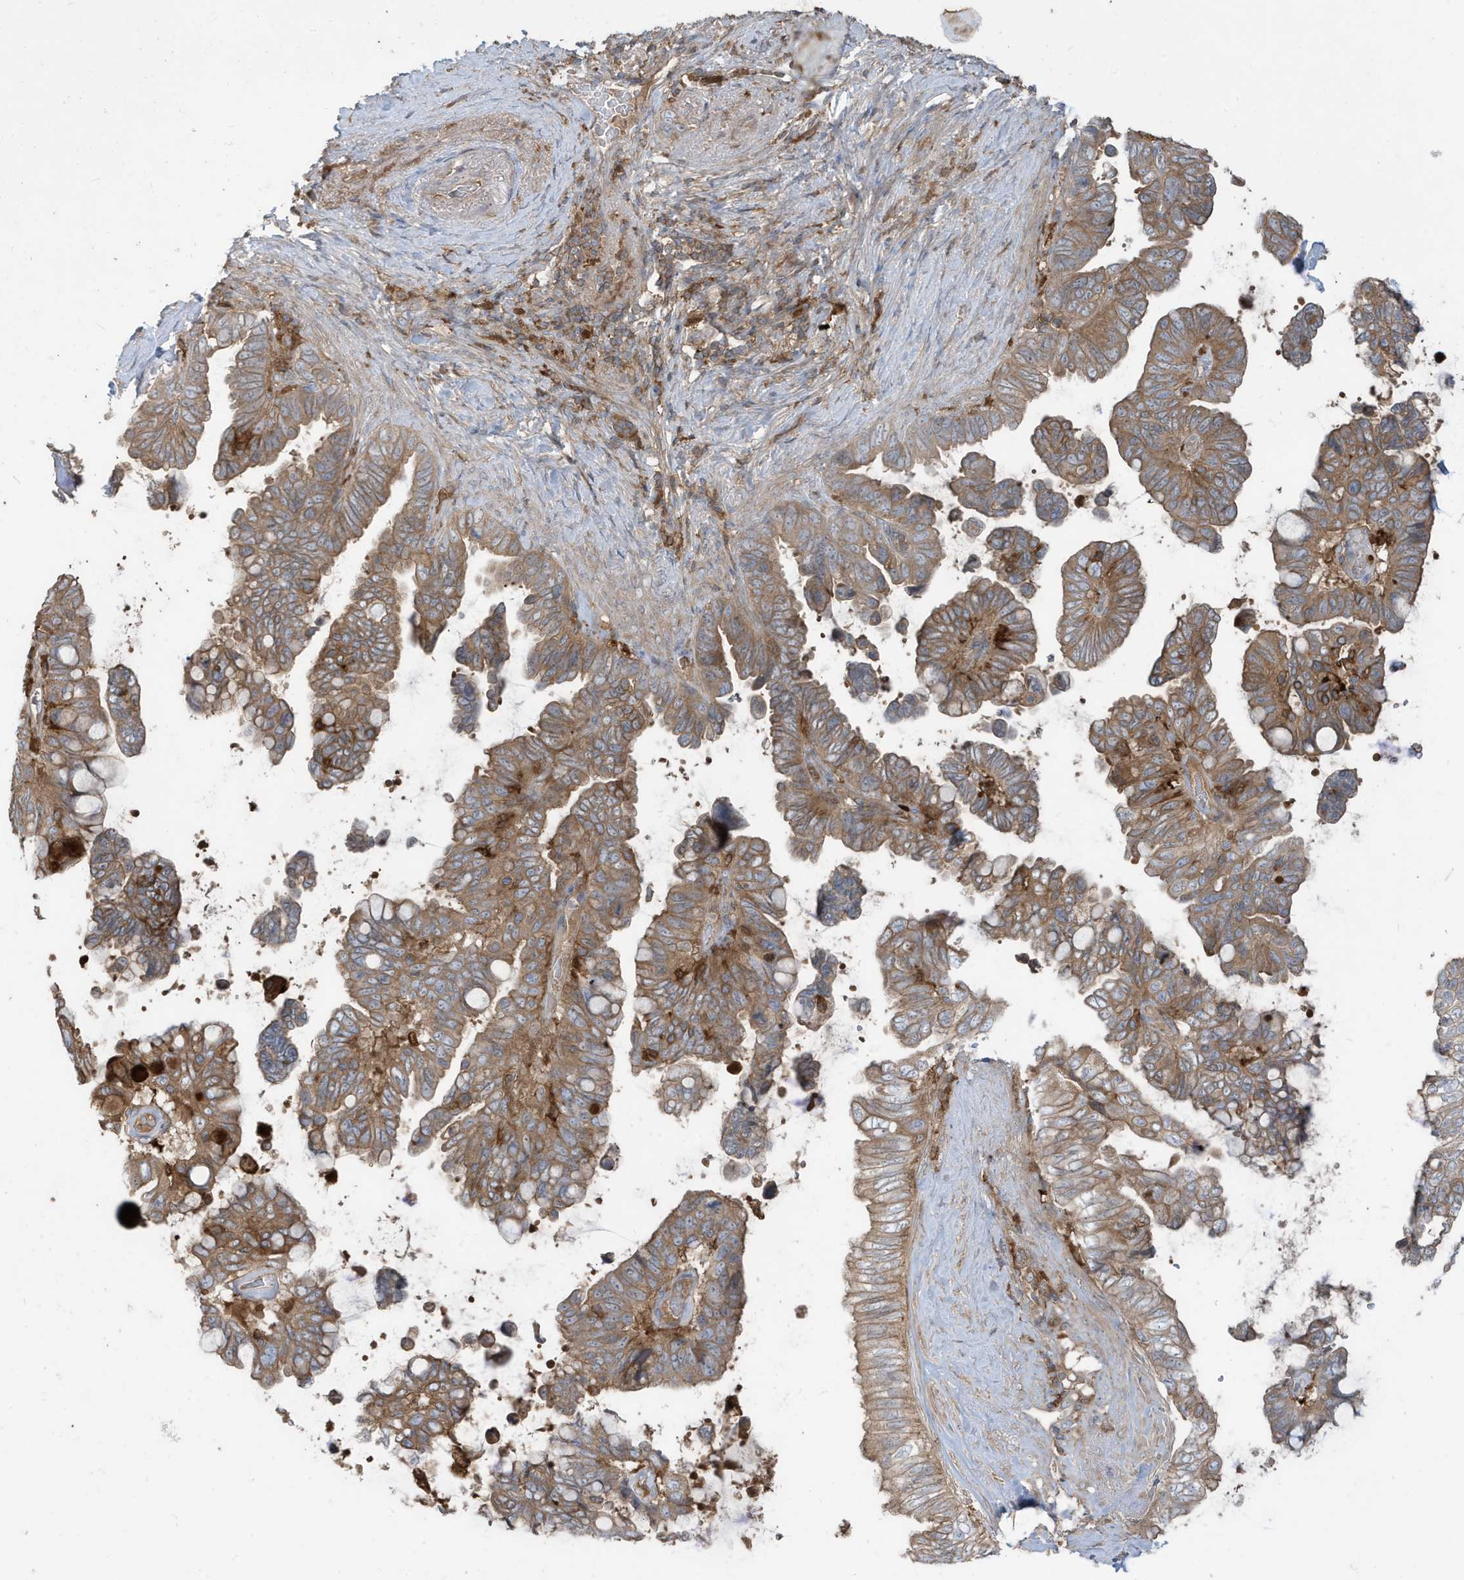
{"staining": {"intensity": "moderate", "quantity": ">75%", "location": "cytoplasmic/membranous"}, "tissue": "pancreatic cancer", "cell_type": "Tumor cells", "image_type": "cancer", "snomed": [{"axis": "morphology", "description": "Adenocarcinoma, NOS"}, {"axis": "topography", "description": "Pancreas"}], "caption": "Moderate cytoplasmic/membranous protein positivity is identified in about >75% of tumor cells in pancreatic cancer. The staining was performed using DAB to visualize the protein expression in brown, while the nuclei were stained in blue with hematoxylin (Magnification: 20x).", "gene": "ABTB1", "patient": {"sex": "female", "age": 72}}